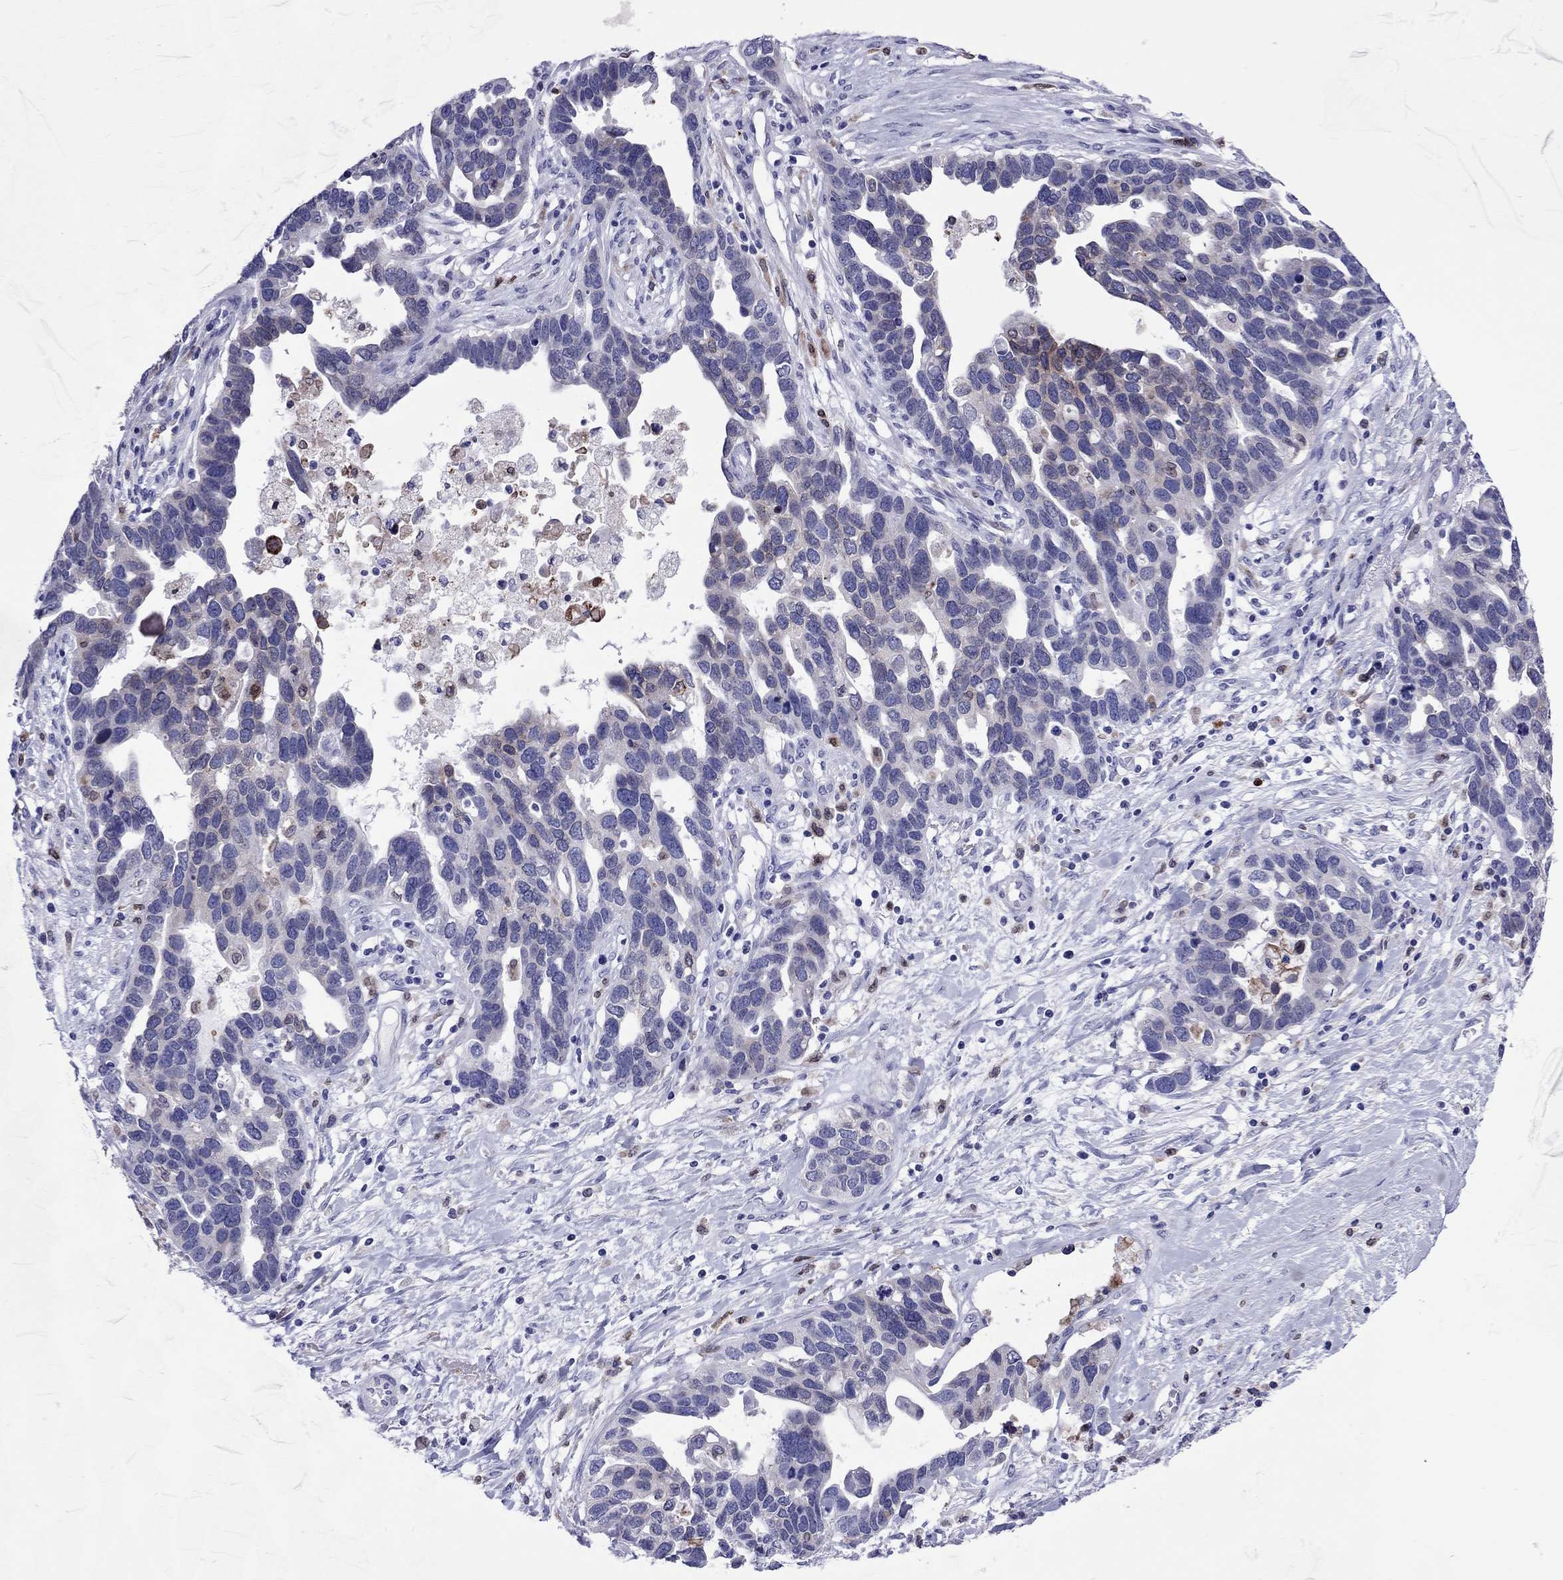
{"staining": {"intensity": "negative", "quantity": "none", "location": "none"}, "tissue": "ovarian cancer", "cell_type": "Tumor cells", "image_type": "cancer", "snomed": [{"axis": "morphology", "description": "Cystadenocarcinoma, serous, NOS"}, {"axis": "topography", "description": "Ovary"}], "caption": "Tumor cells are negative for protein expression in human ovarian cancer.", "gene": "ADORA2A", "patient": {"sex": "female", "age": 54}}